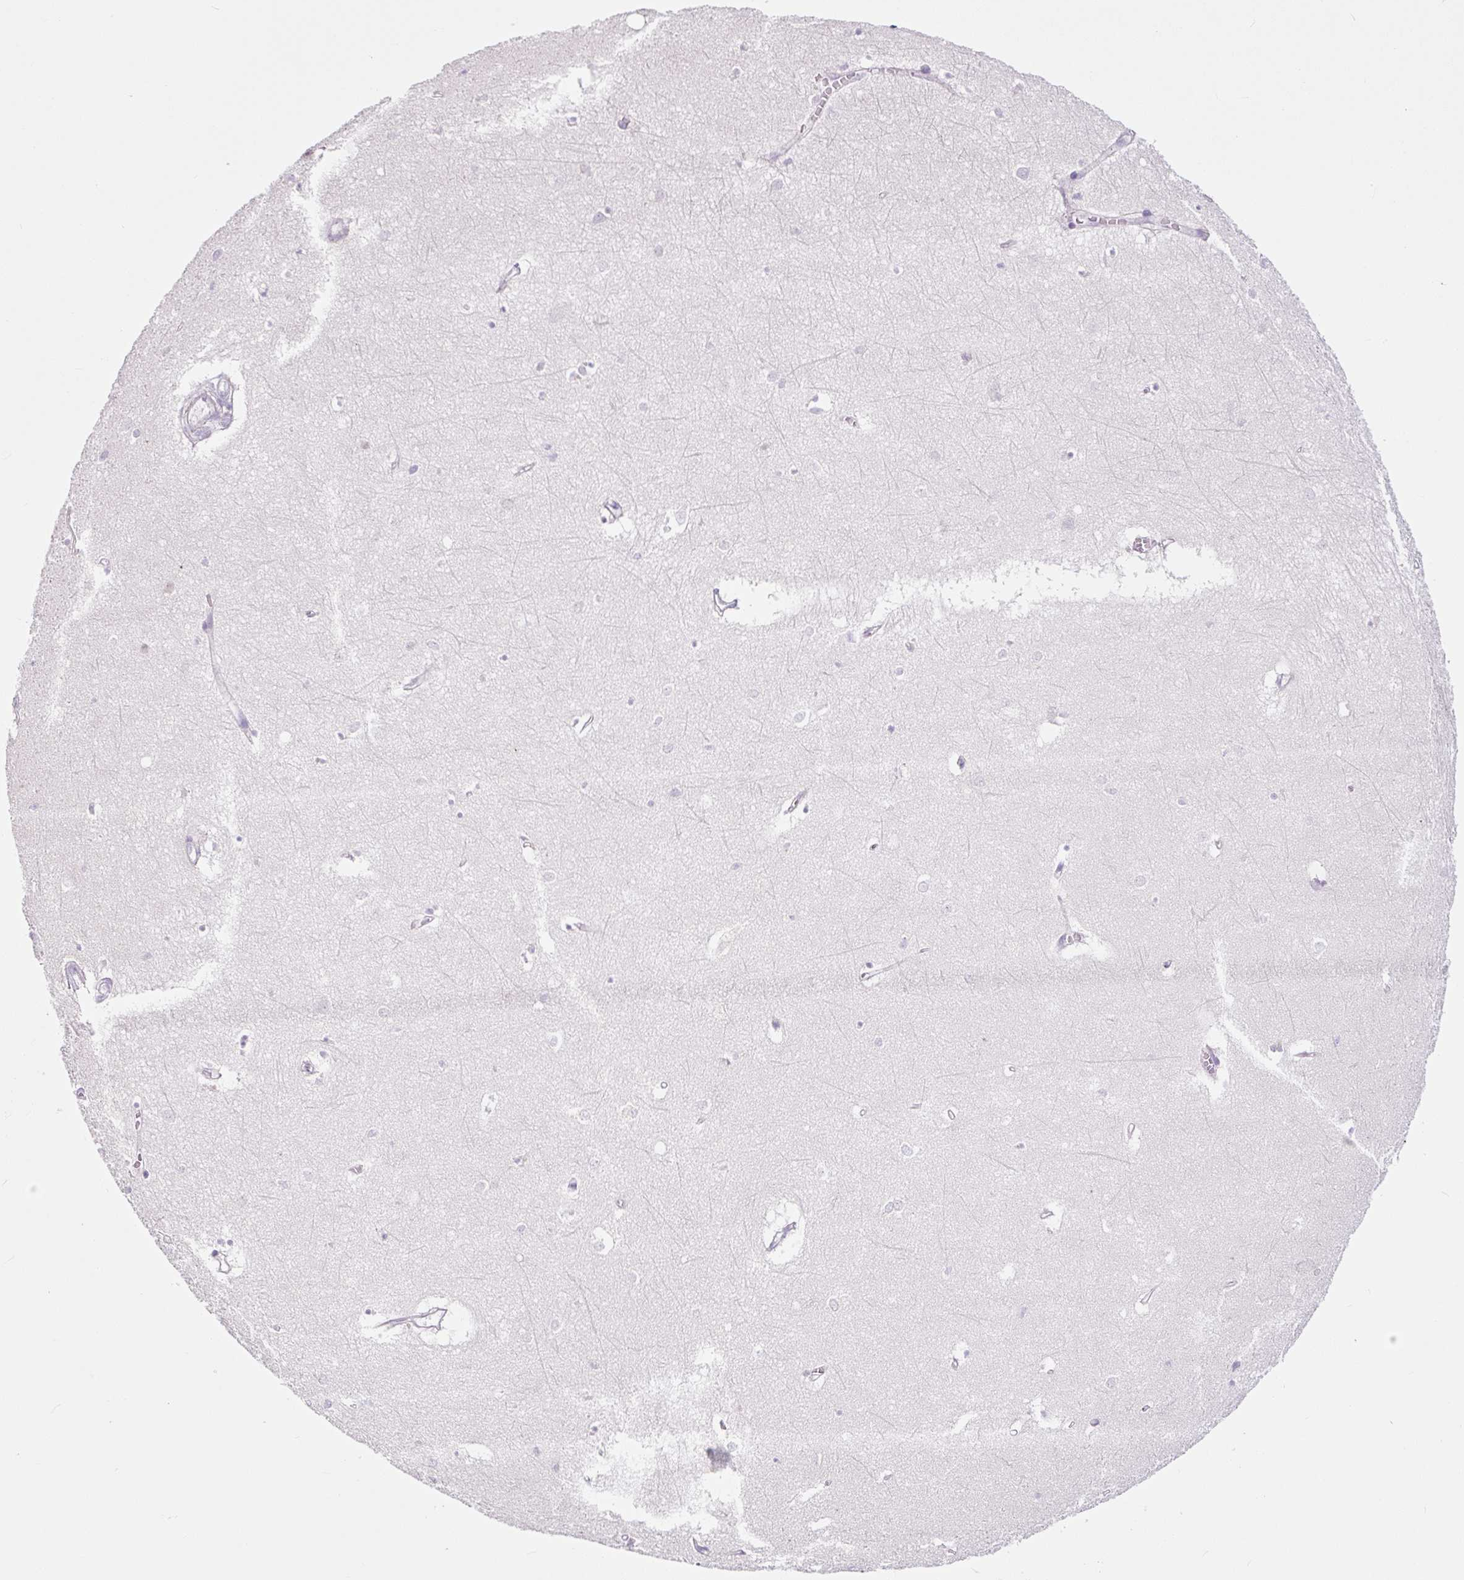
{"staining": {"intensity": "negative", "quantity": "none", "location": "none"}, "tissue": "hippocampus", "cell_type": "Glial cells", "image_type": "normal", "snomed": [{"axis": "morphology", "description": "Normal tissue, NOS"}, {"axis": "topography", "description": "Hippocampus"}], "caption": "Glial cells are negative for brown protein staining in normal hippocampus. (DAB (3,3'-diaminobenzidine) immunohistochemistry visualized using brightfield microscopy, high magnification).", "gene": "RNF212B", "patient": {"sex": "female", "age": 64}}